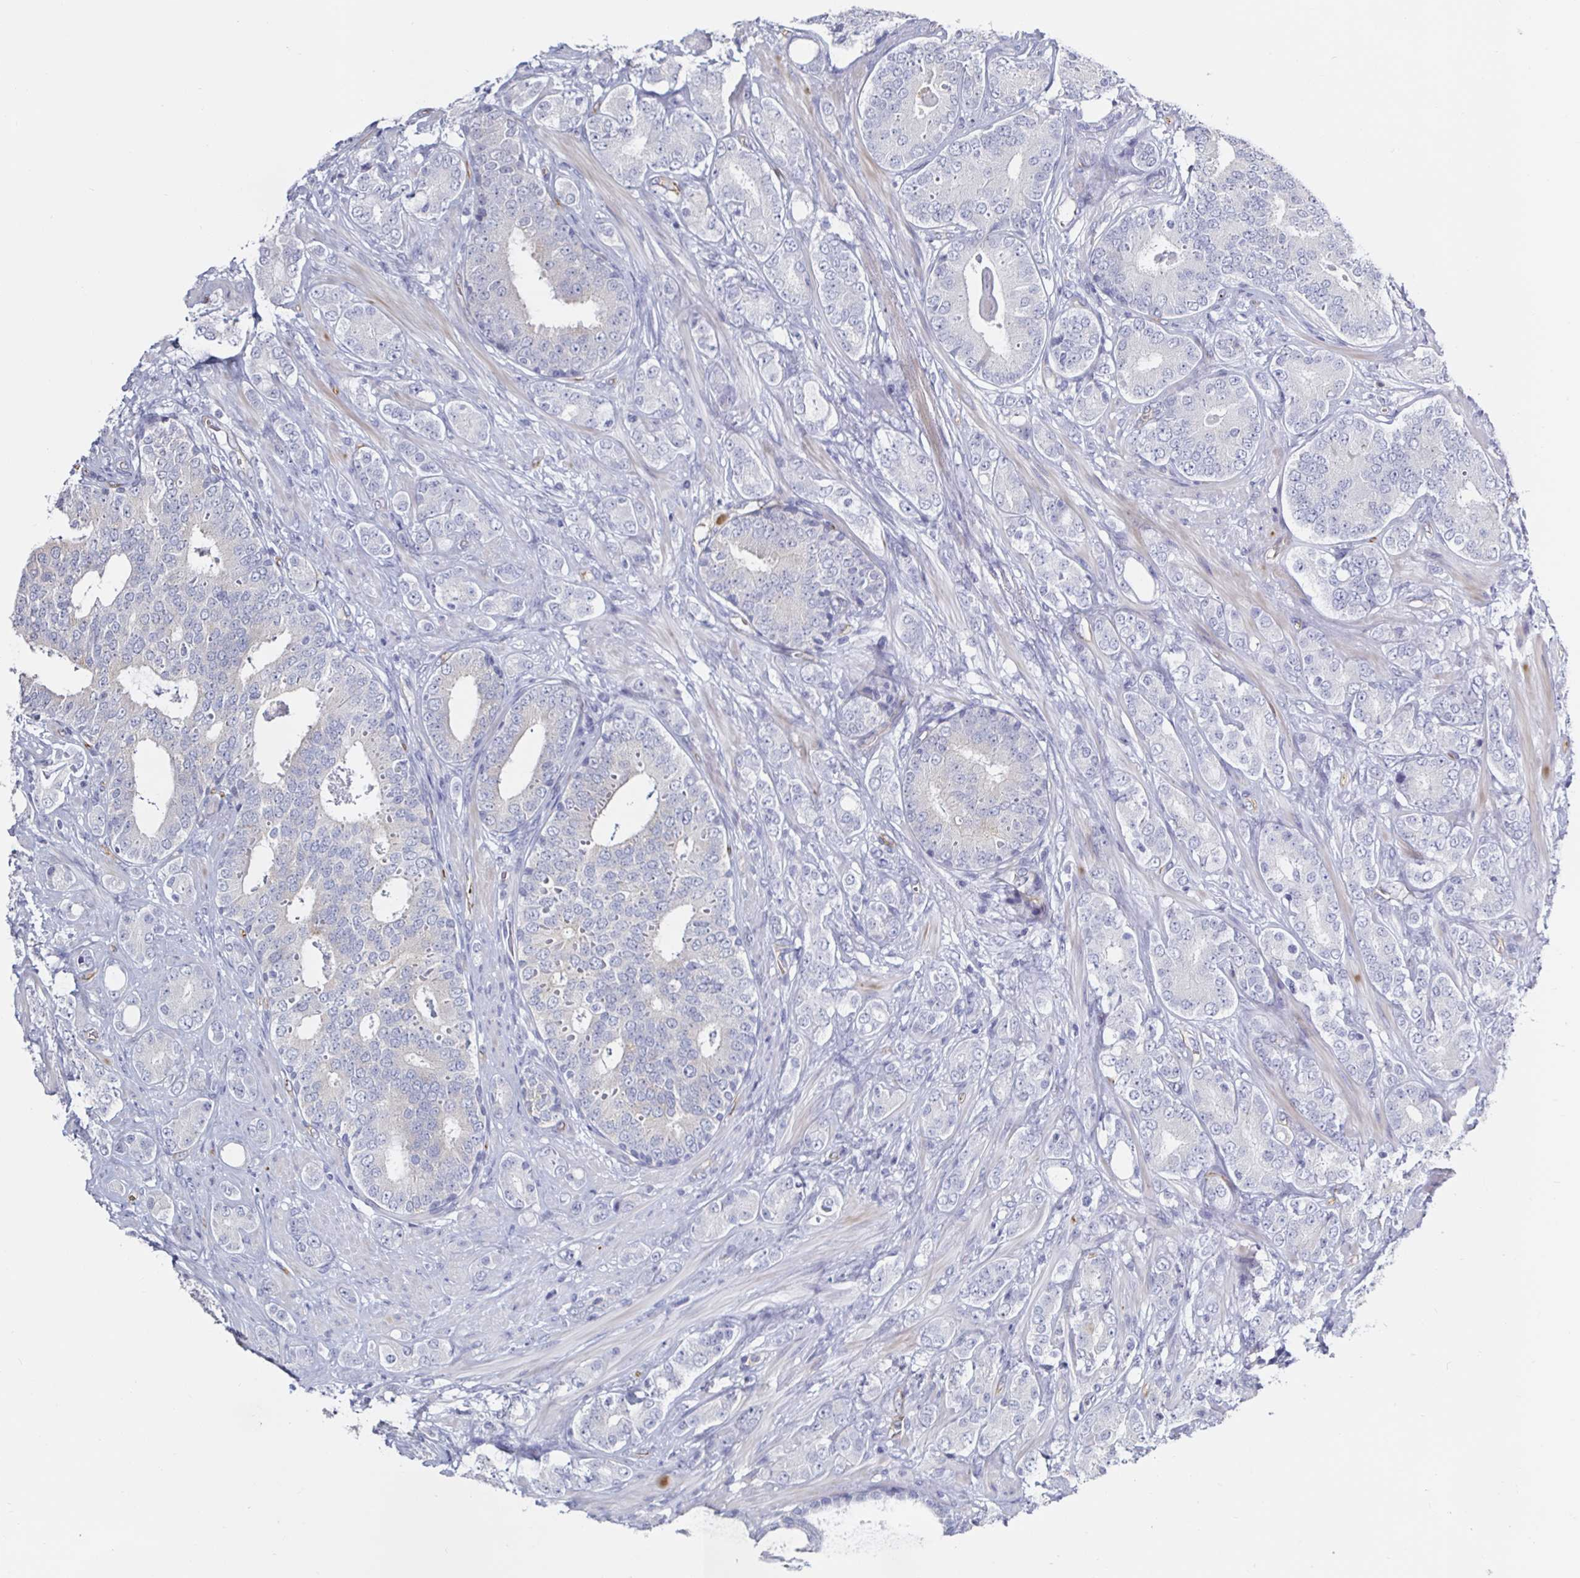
{"staining": {"intensity": "negative", "quantity": "none", "location": "none"}, "tissue": "prostate cancer", "cell_type": "Tumor cells", "image_type": "cancer", "snomed": [{"axis": "morphology", "description": "Adenocarcinoma, High grade"}, {"axis": "topography", "description": "Prostate"}], "caption": "There is no significant expression in tumor cells of prostate cancer (high-grade adenocarcinoma).", "gene": "ACSBG2", "patient": {"sex": "male", "age": 62}}